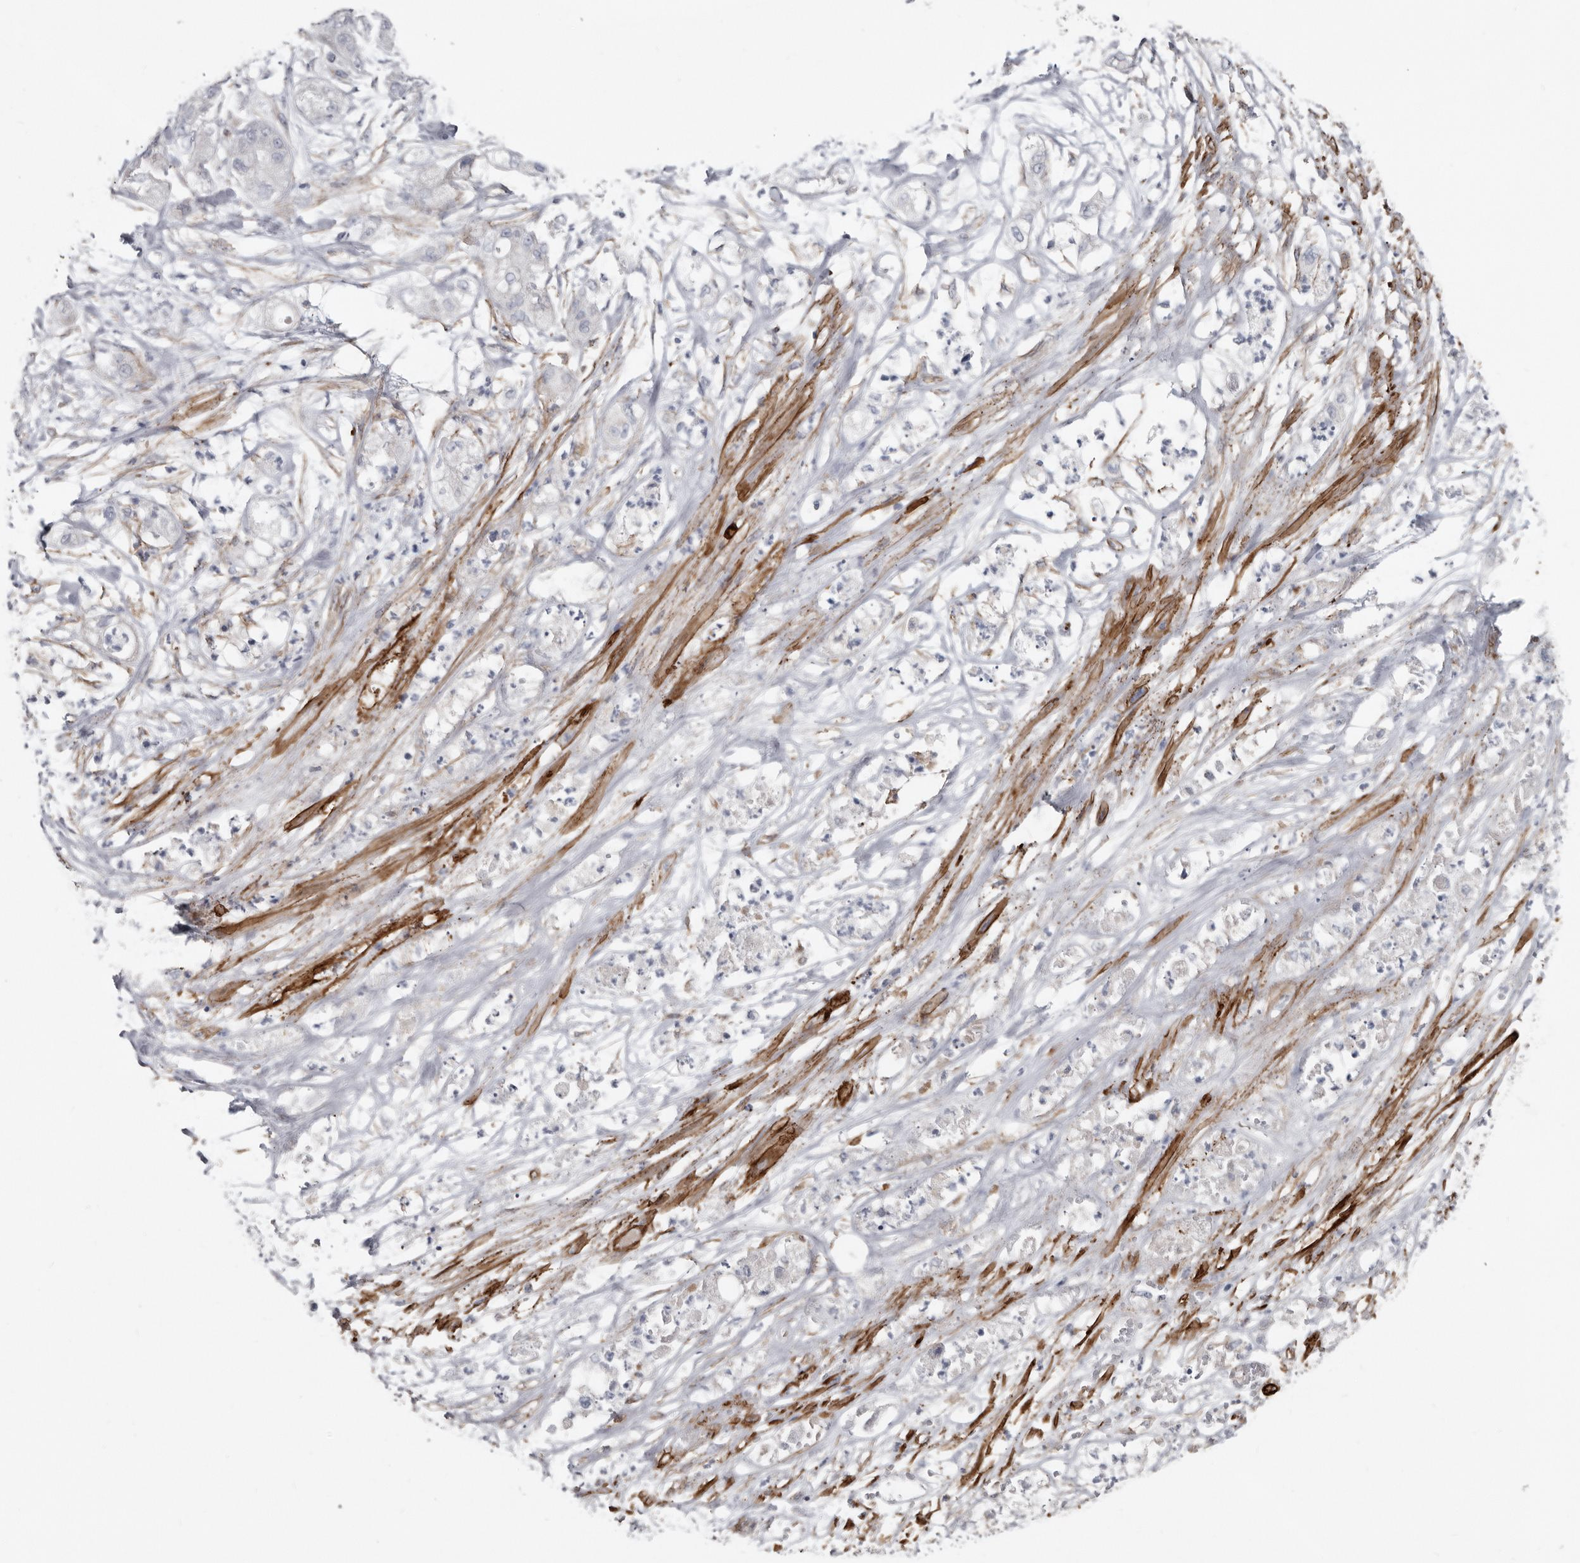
{"staining": {"intensity": "negative", "quantity": "none", "location": "none"}, "tissue": "pancreatic cancer", "cell_type": "Tumor cells", "image_type": "cancer", "snomed": [{"axis": "morphology", "description": "Adenocarcinoma, NOS"}, {"axis": "topography", "description": "Pancreas"}], "caption": "IHC of pancreatic adenocarcinoma displays no positivity in tumor cells.", "gene": "ZNF114", "patient": {"sex": "female", "age": 78}}